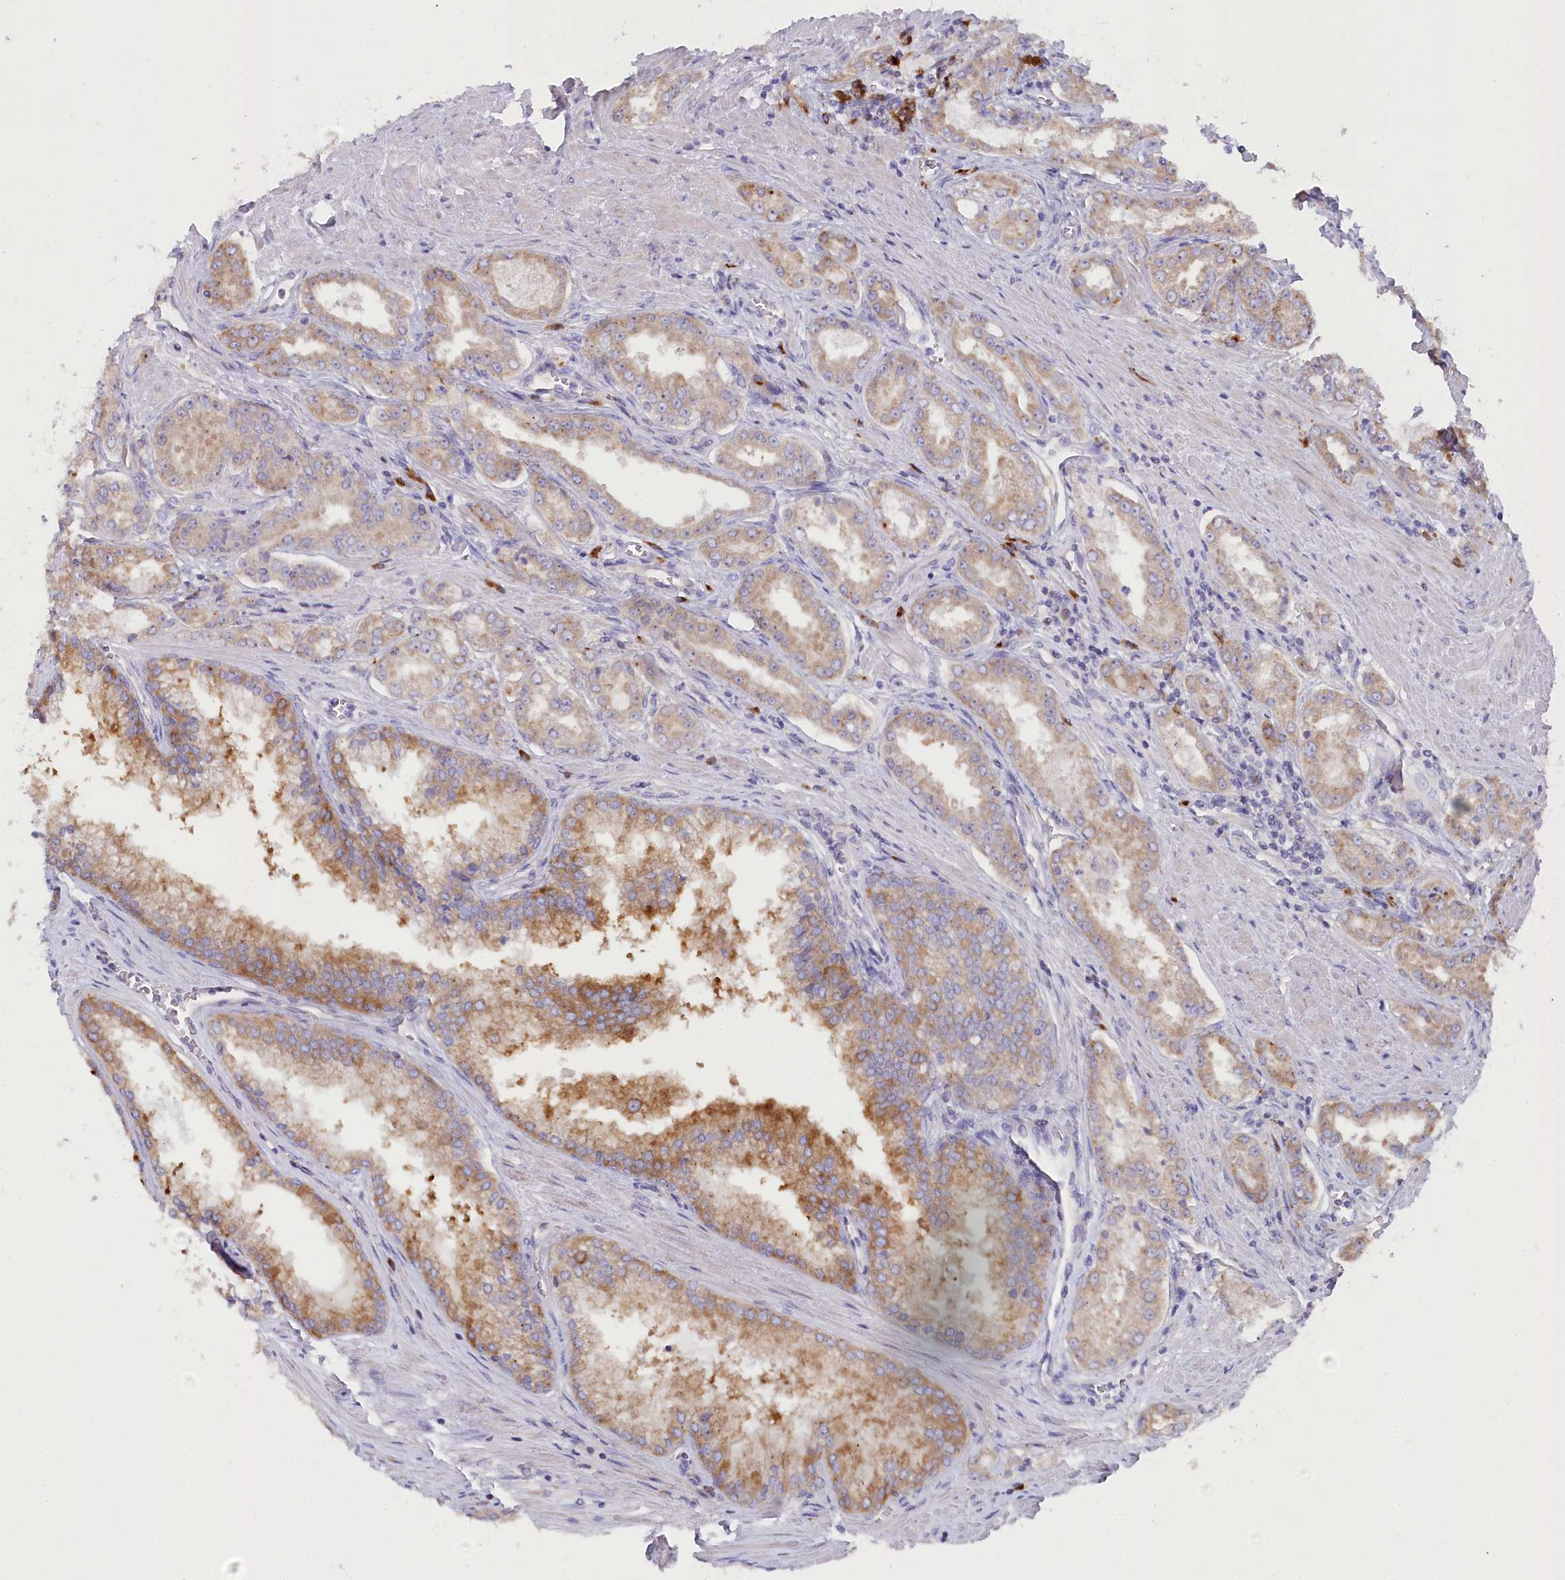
{"staining": {"intensity": "moderate", "quantity": ">75%", "location": "cytoplasmic/membranous"}, "tissue": "prostate cancer", "cell_type": "Tumor cells", "image_type": "cancer", "snomed": [{"axis": "morphology", "description": "Adenocarcinoma, High grade"}, {"axis": "topography", "description": "Prostate"}], "caption": "Immunohistochemistry (IHC) of human prostate cancer (high-grade adenocarcinoma) shows medium levels of moderate cytoplasmic/membranous expression in approximately >75% of tumor cells. (Brightfield microscopy of DAB IHC at high magnification).", "gene": "POGLUT1", "patient": {"sex": "male", "age": 72}}